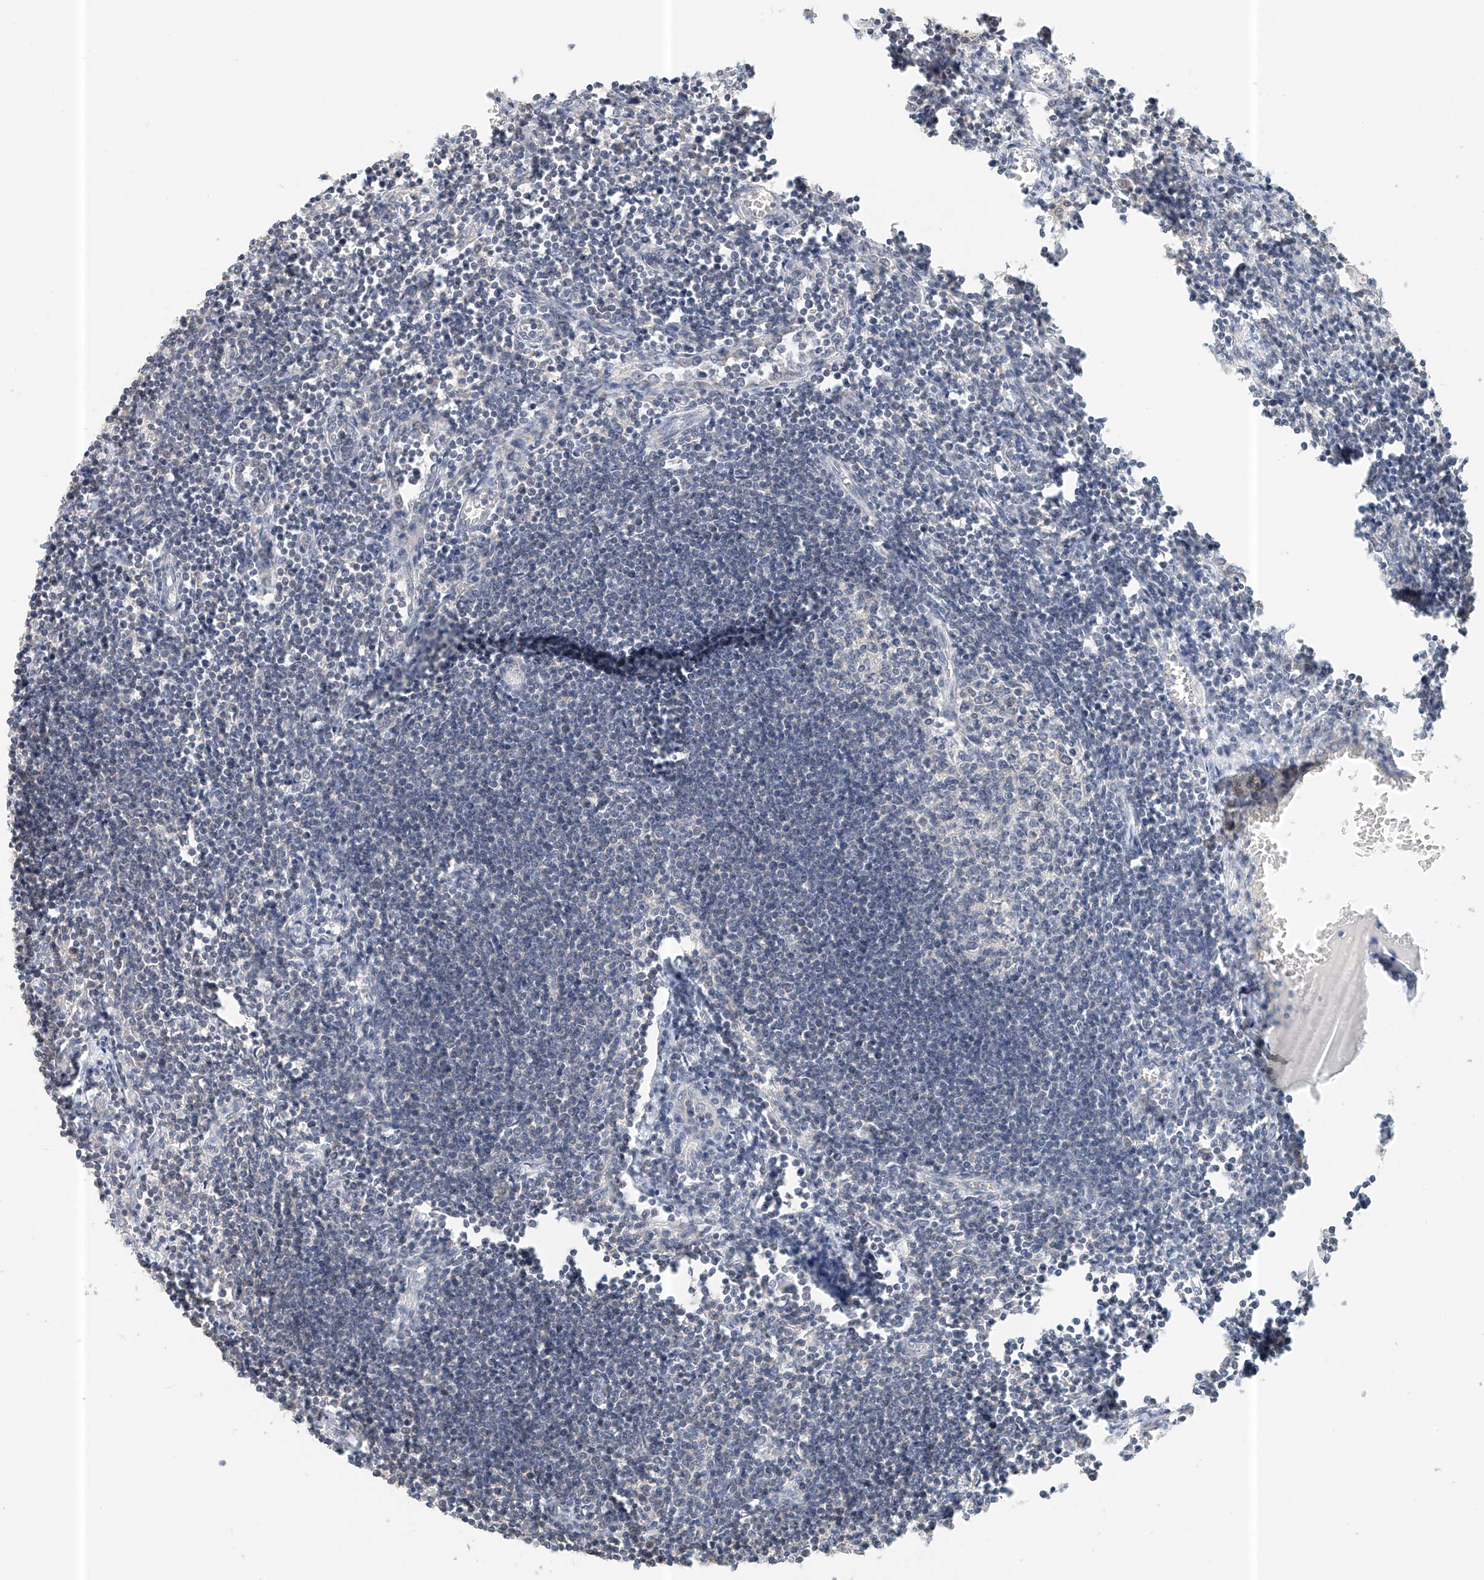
{"staining": {"intensity": "weak", "quantity": "25%-75%", "location": "cytoplasmic/membranous"}, "tissue": "lymph node", "cell_type": "Germinal center cells", "image_type": "normal", "snomed": [{"axis": "morphology", "description": "Normal tissue, NOS"}, {"axis": "morphology", "description": "Malignant melanoma, Metastatic site"}, {"axis": "topography", "description": "Lymph node"}], "caption": "A histopathology image of lymph node stained for a protein shows weak cytoplasmic/membranous brown staining in germinal center cells. Nuclei are stained in blue.", "gene": "PPA2", "patient": {"sex": "male", "age": 41}}